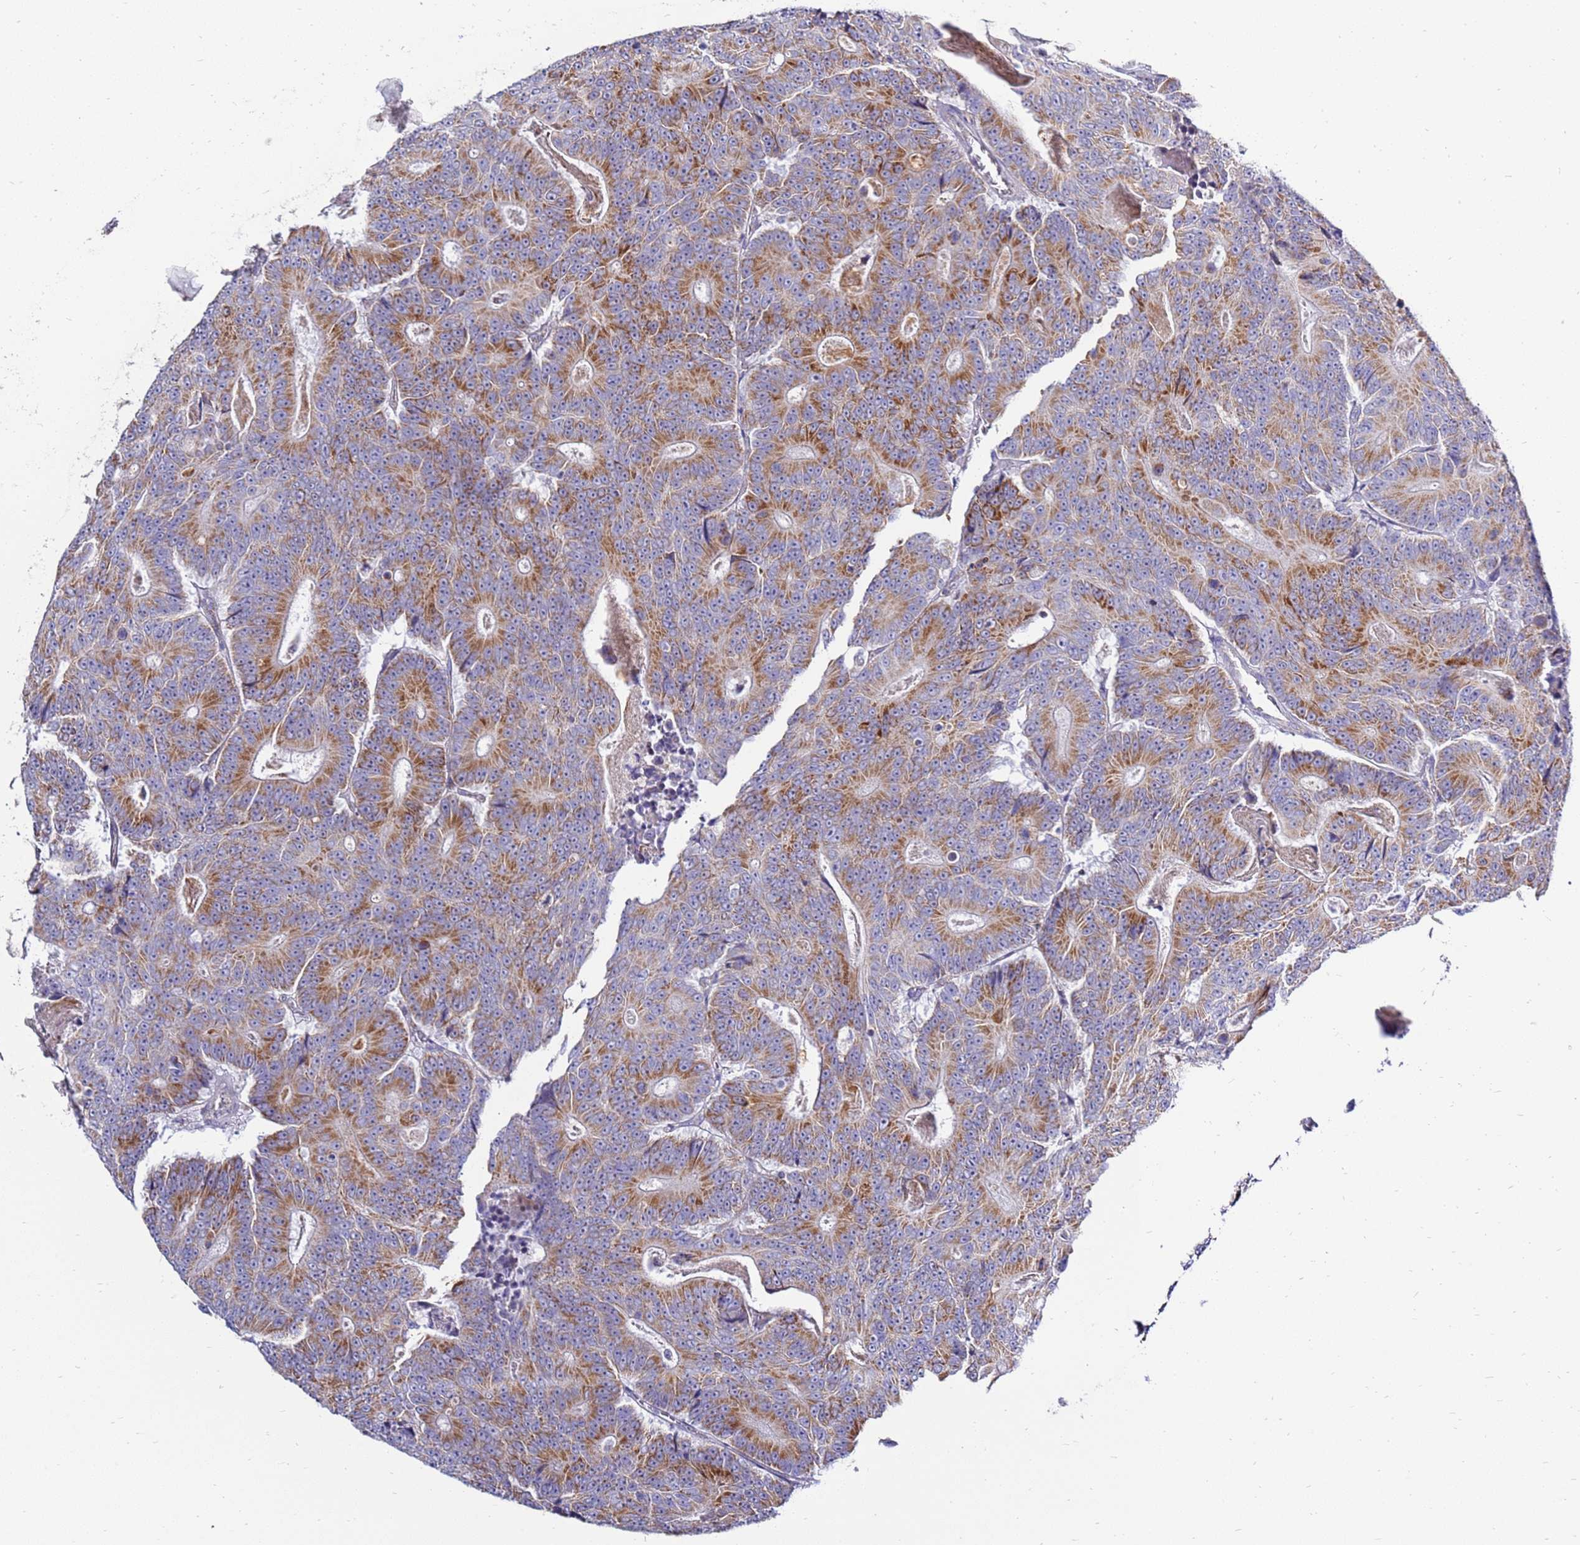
{"staining": {"intensity": "moderate", "quantity": ">75%", "location": "cytoplasmic/membranous"}, "tissue": "colorectal cancer", "cell_type": "Tumor cells", "image_type": "cancer", "snomed": [{"axis": "morphology", "description": "Adenocarcinoma, NOS"}, {"axis": "topography", "description": "Colon"}], "caption": "Colorectal adenocarcinoma stained for a protein (brown) reveals moderate cytoplasmic/membranous positive expression in approximately >75% of tumor cells.", "gene": "IGF1R", "patient": {"sex": "male", "age": 83}}